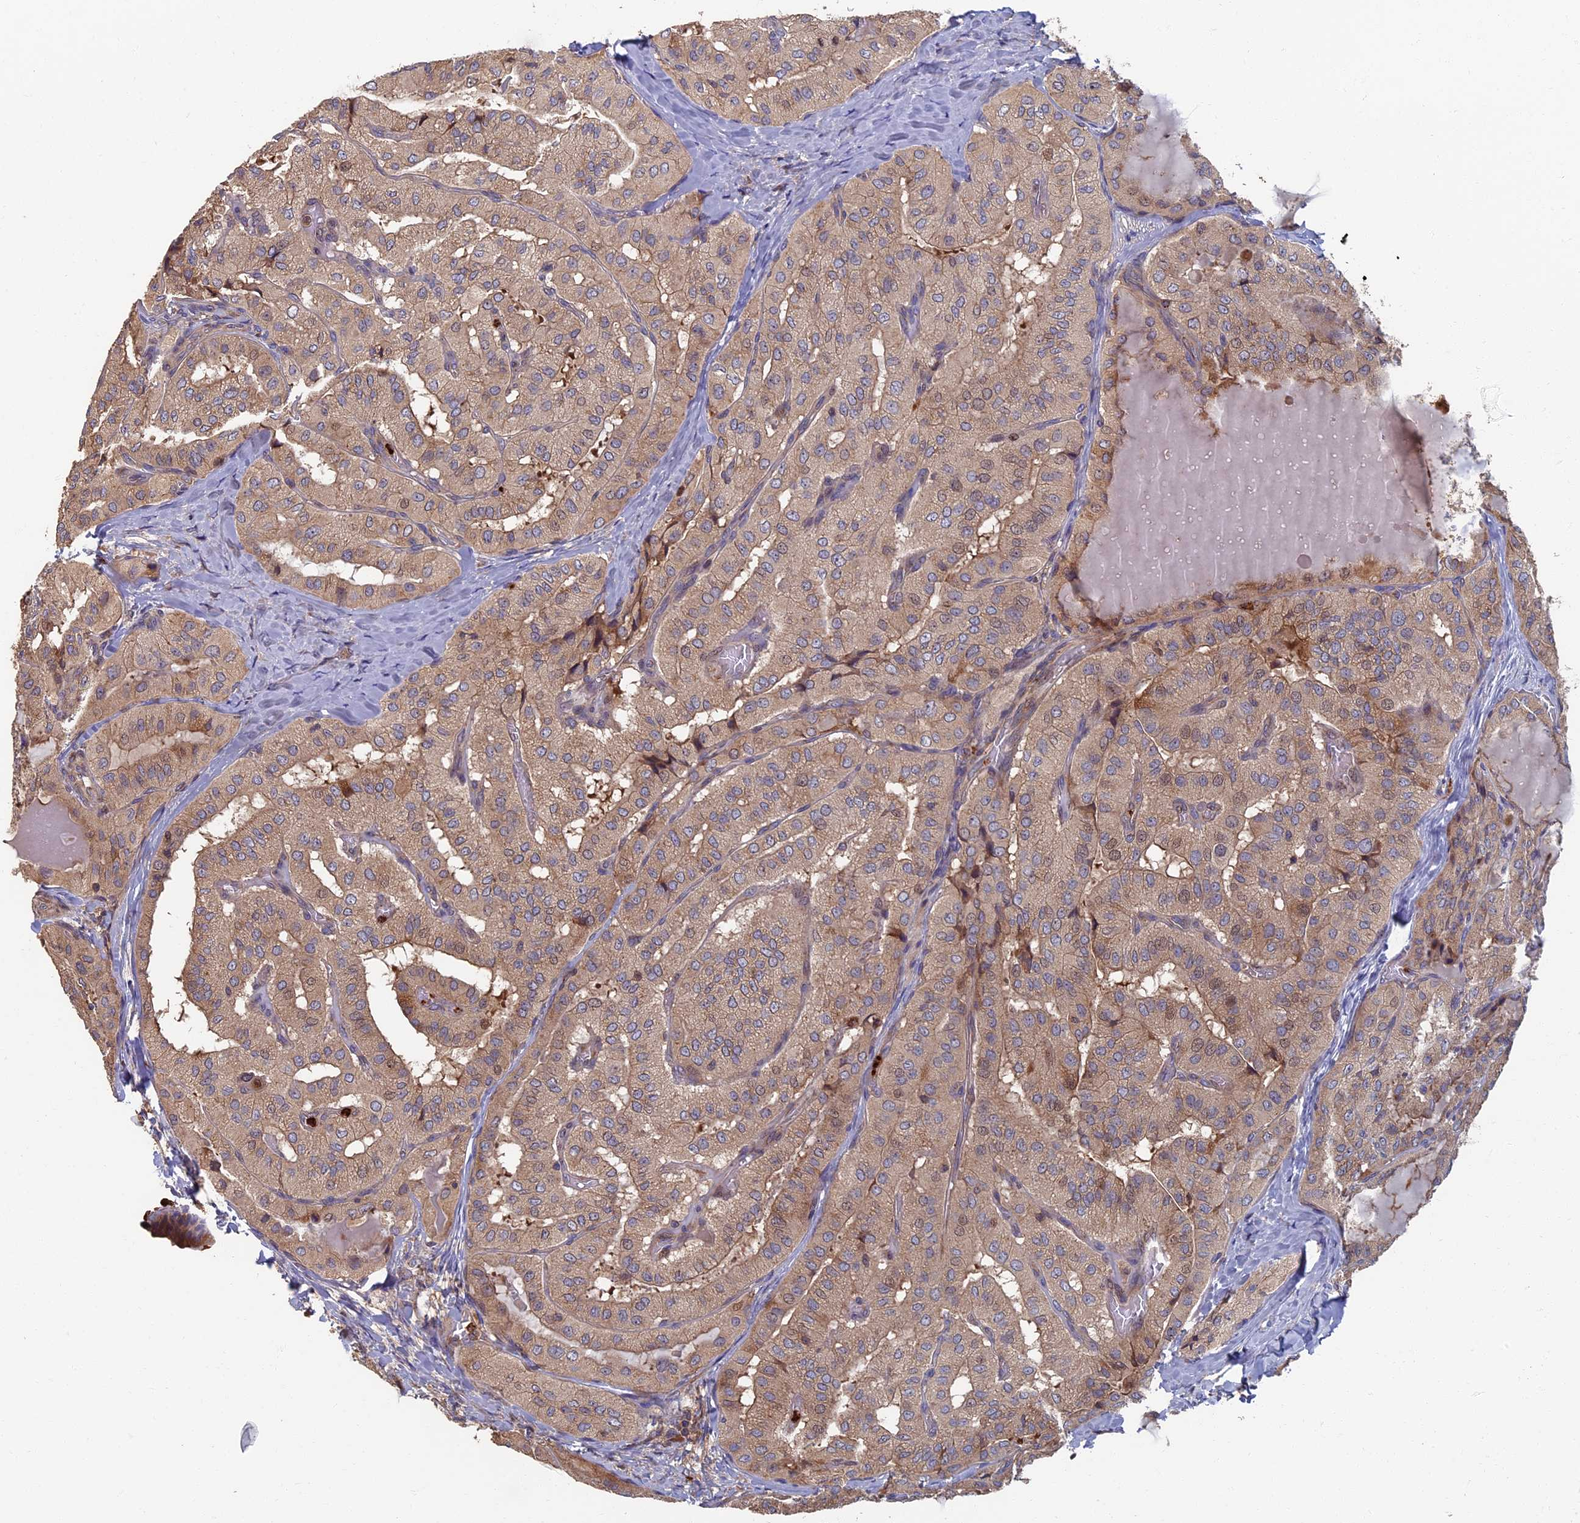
{"staining": {"intensity": "weak", "quantity": "25%-75%", "location": "cytoplasmic/membranous,nuclear"}, "tissue": "thyroid cancer", "cell_type": "Tumor cells", "image_type": "cancer", "snomed": [{"axis": "morphology", "description": "Normal tissue, NOS"}, {"axis": "morphology", "description": "Papillary adenocarcinoma, NOS"}, {"axis": "topography", "description": "Thyroid gland"}], "caption": "Immunohistochemical staining of thyroid papillary adenocarcinoma shows low levels of weak cytoplasmic/membranous and nuclear protein expression in about 25%-75% of tumor cells. Ihc stains the protein in brown and the nuclei are stained blue.", "gene": "TNK2", "patient": {"sex": "female", "age": 59}}